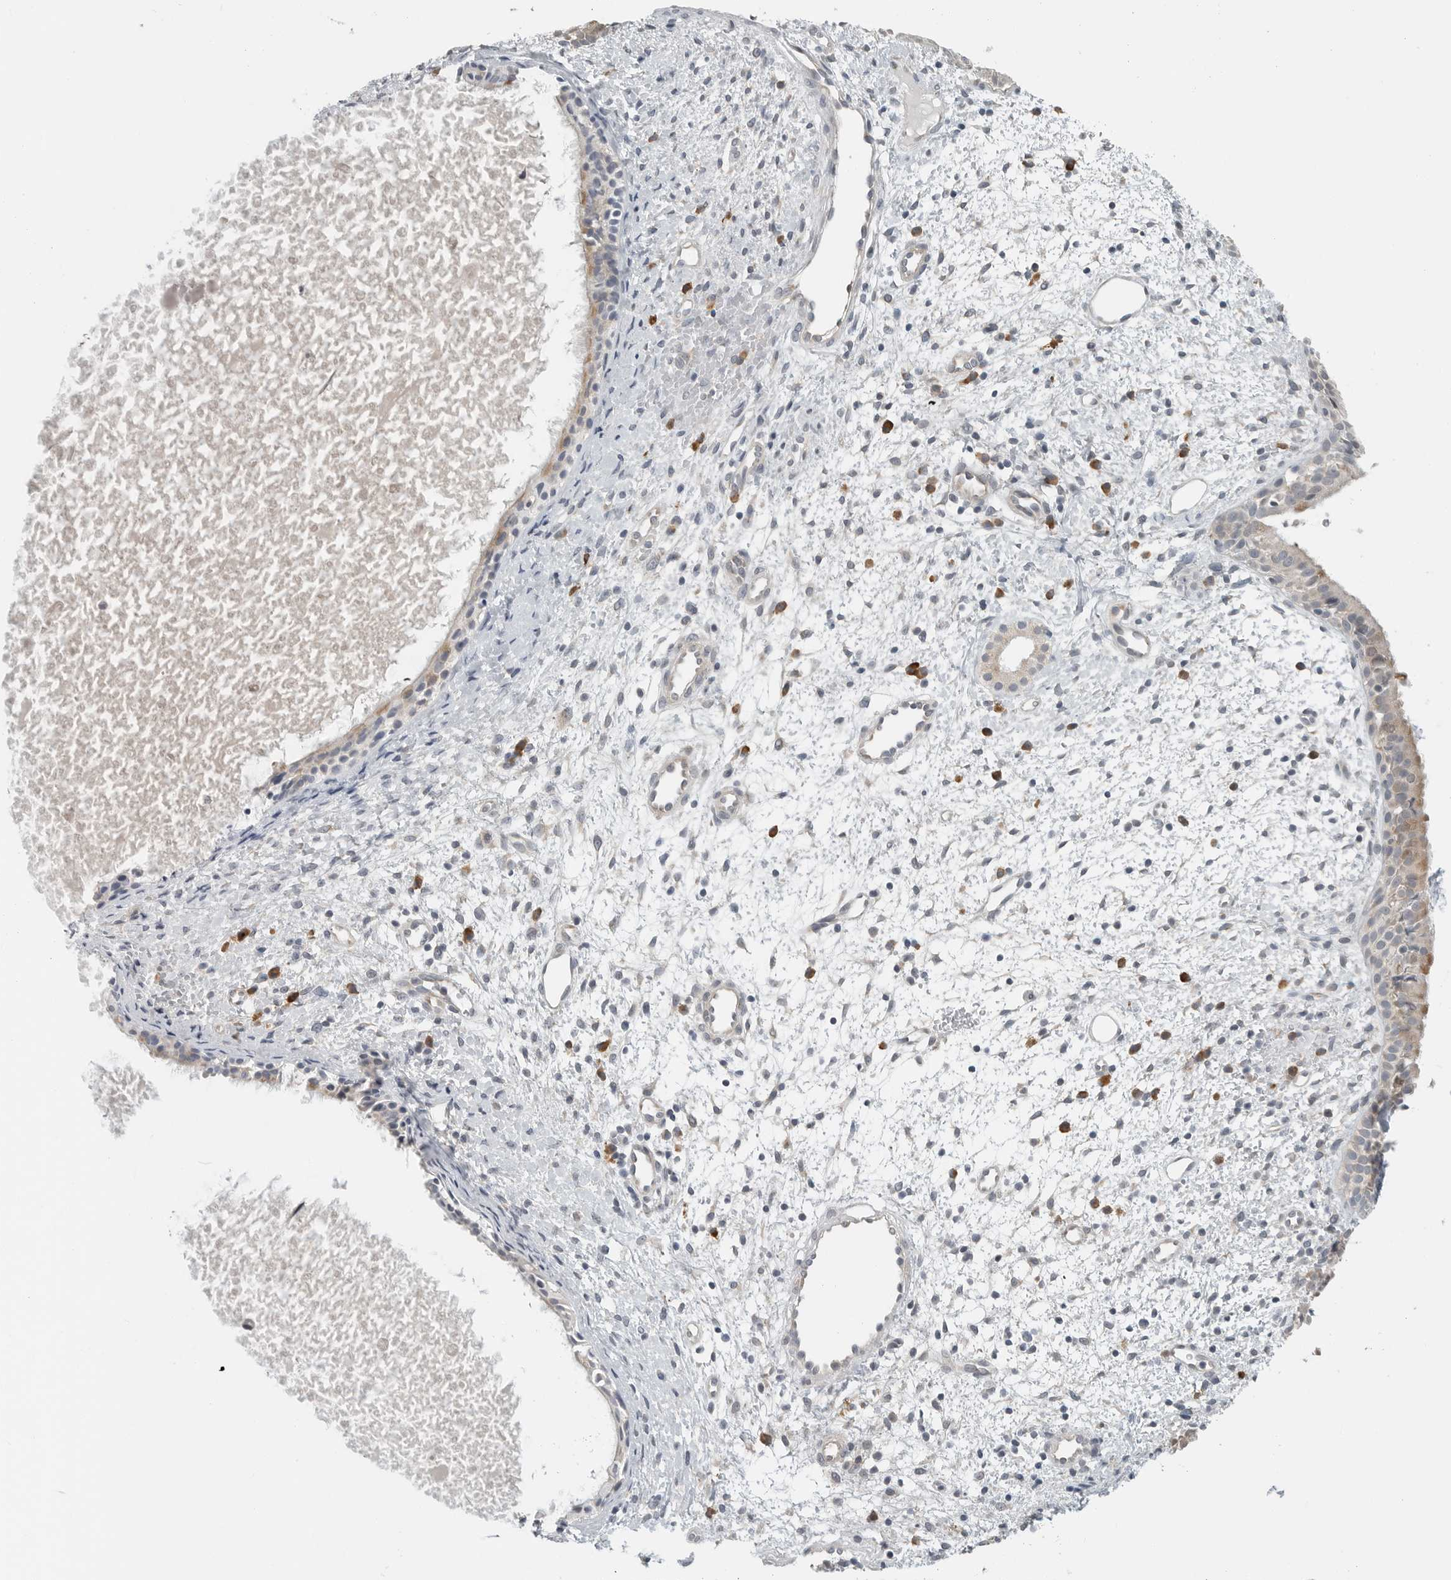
{"staining": {"intensity": "weak", "quantity": "25%-75%", "location": "cytoplasmic/membranous"}, "tissue": "nasopharynx", "cell_type": "Respiratory epithelial cells", "image_type": "normal", "snomed": [{"axis": "morphology", "description": "Normal tissue, NOS"}, {"axis": "topography", "description": "Nasopharynx"}], "caption": "A low amount of weak cytoplasmic/membranous expression is seen in about 25%-75% of respiratory epithelial cells in unremarkable nasopharynx.", "gene": "IL12RB2", "patient": {"sex": "male", "age": 22}}